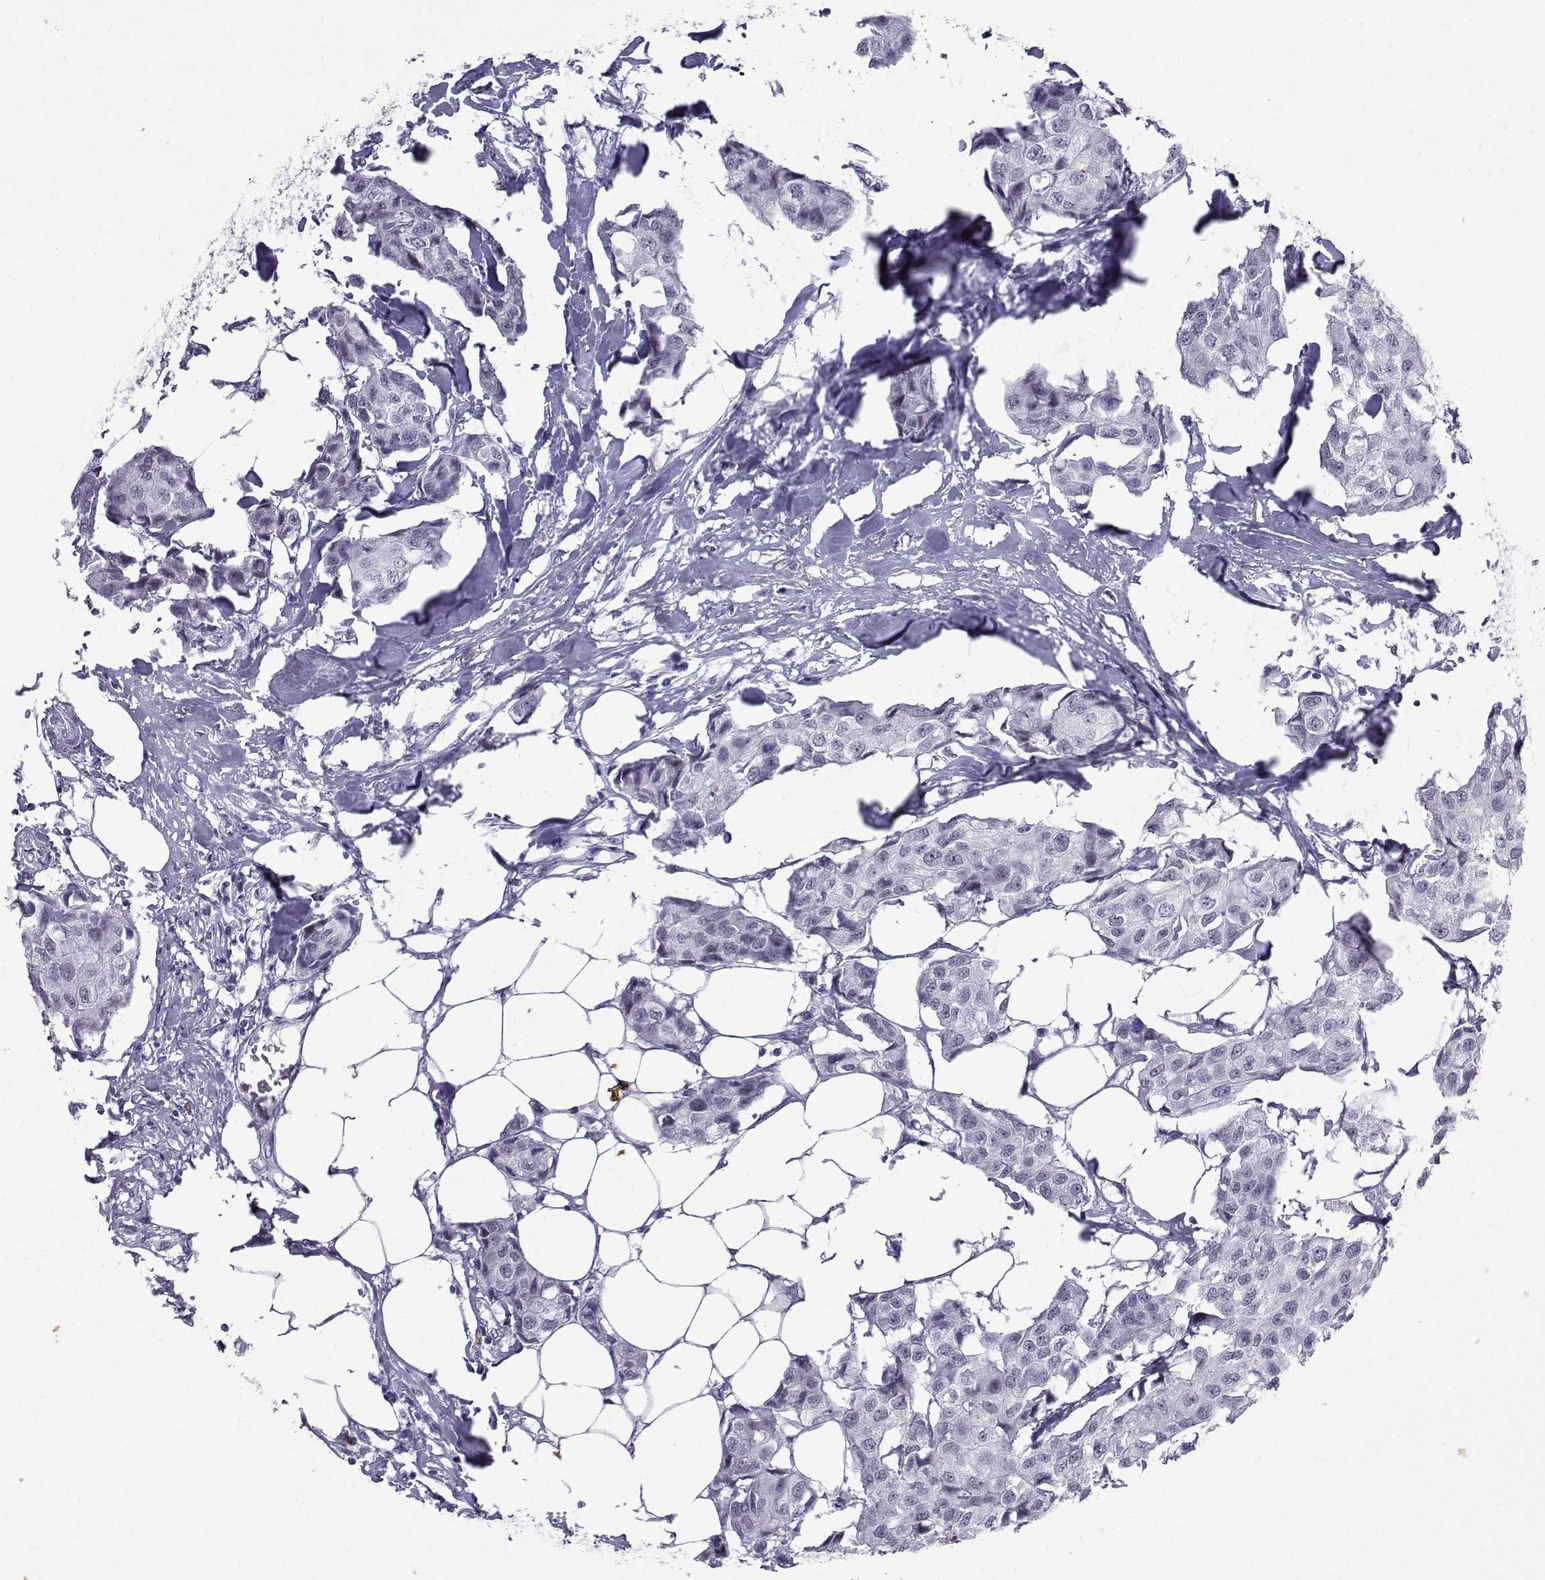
{"staining": {"intensity": "negative", "quantity": "none", "location": "none"}, "tissue": "breast cancer", "cell_type": "Tumor cells", "image_type": "cancer", "snomed": [{"axis": "morphology", "description": "Duct carcinoma"}, {"axis": "topography", "description": "Breast"}], "caption": "Immunohistochemistry (IHC) photomicrograph of neoplastic tissue: human breast invasive ductal carcinoma stained with DAB (3,3'-diaminobenzidine) shows no significant protein positivity in tumor cells.", "gene": "LORICRIN", "patient": {"sex": "female", "age": 80}}